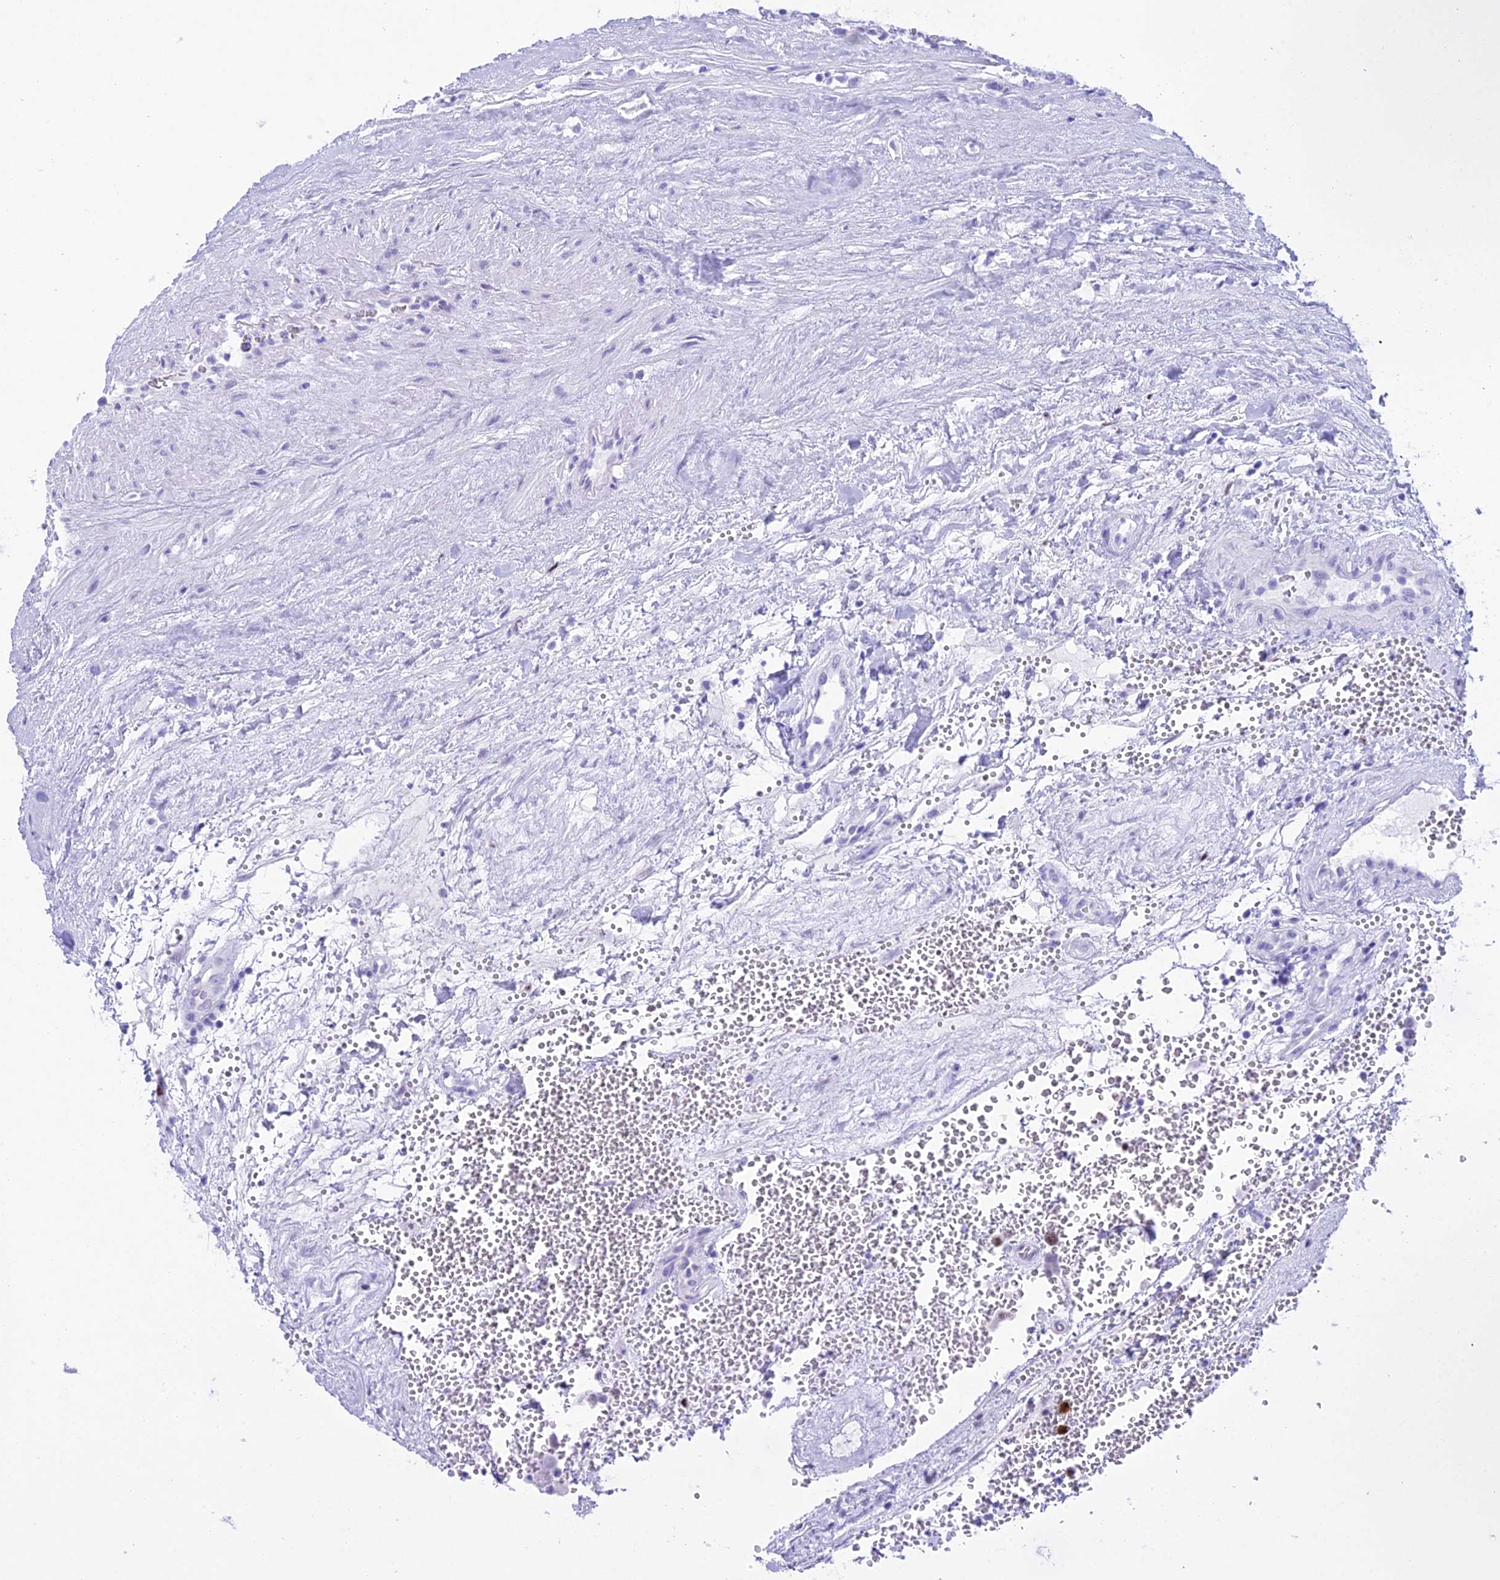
{"staining": {"intensity": "negative", "quantity": "none", "location": "none"}, "tissue": "testis cancer", "cell_type": "Tumor cells", "image_type": "cancer", "snomed": [{"axis": "morphology", "description": "Seminoma, NOS"}, {"axis": "topography", "description": "Testis"}], "caption": "Immunohistochemistry (IHC) histopathology image of neoplastic tissue: human testis cancer stained with DAB exhibits no significant protein expression in tumor cells. (Brightfield microscopy of DAB immunohistochemistry (IHC) at high magnification).", "gene": "RNPS1", "patient": {"sex": "male", "age": 71}}